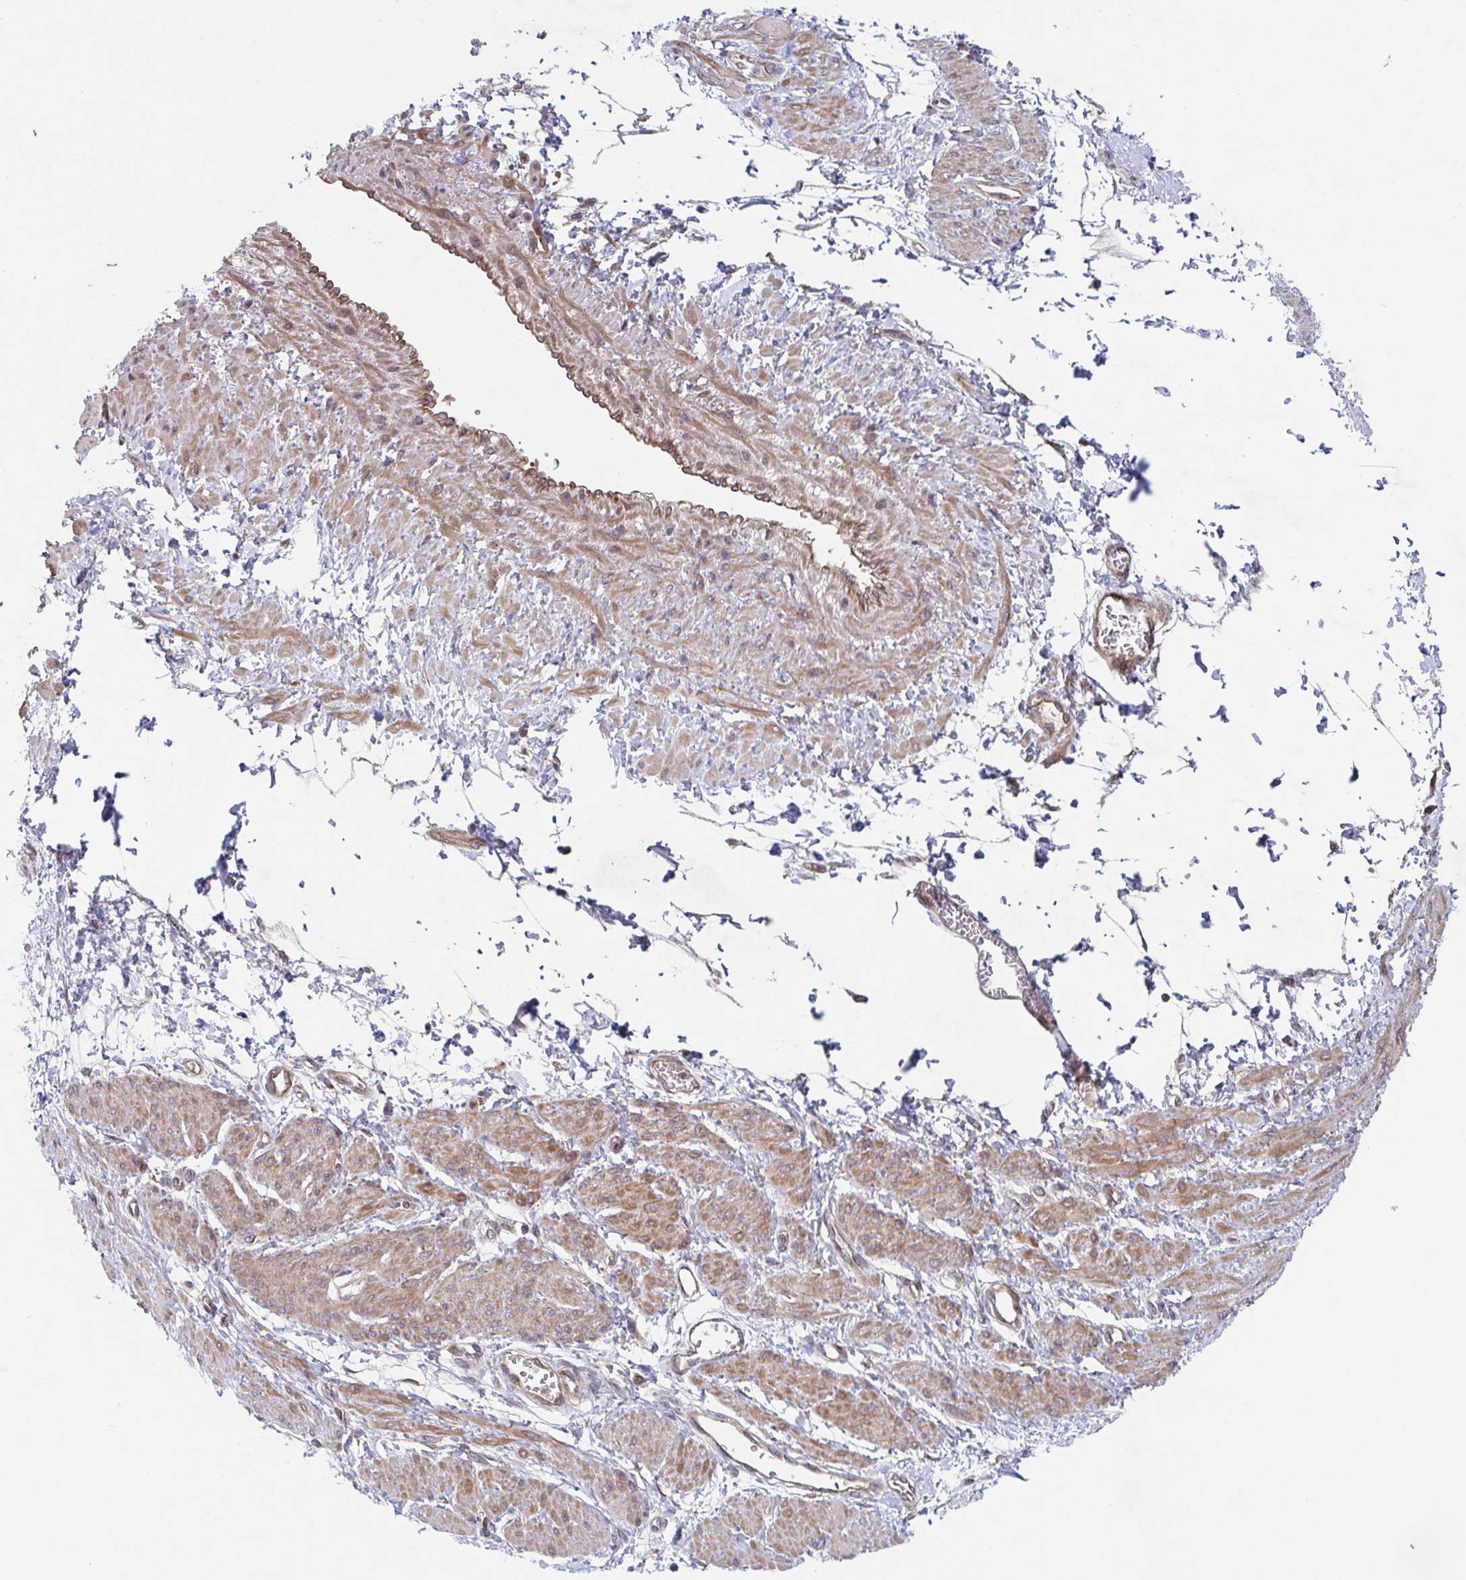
{"staining": {"intensity": "moderate", "quantity": ">75%", "location": "cytoplasmic/membranous"}, "tissue": "smooth muscle", "cell_type": "Smooth muscle cells", "image_type": "normal", "snomed": [{"axis": "morphology", "description": "Normal tissue, NOS"}, {"axis": "topography", "description": "Smooth muscle"}, {"axis": "topography", "description": "Uterus"}], "caption": "Human smooth muscle stained with a protein marker demonstrates moderate staining in smooth muscle cells.", "gene": "COPB1", "patient": {"sex": "female", "age": 39}}